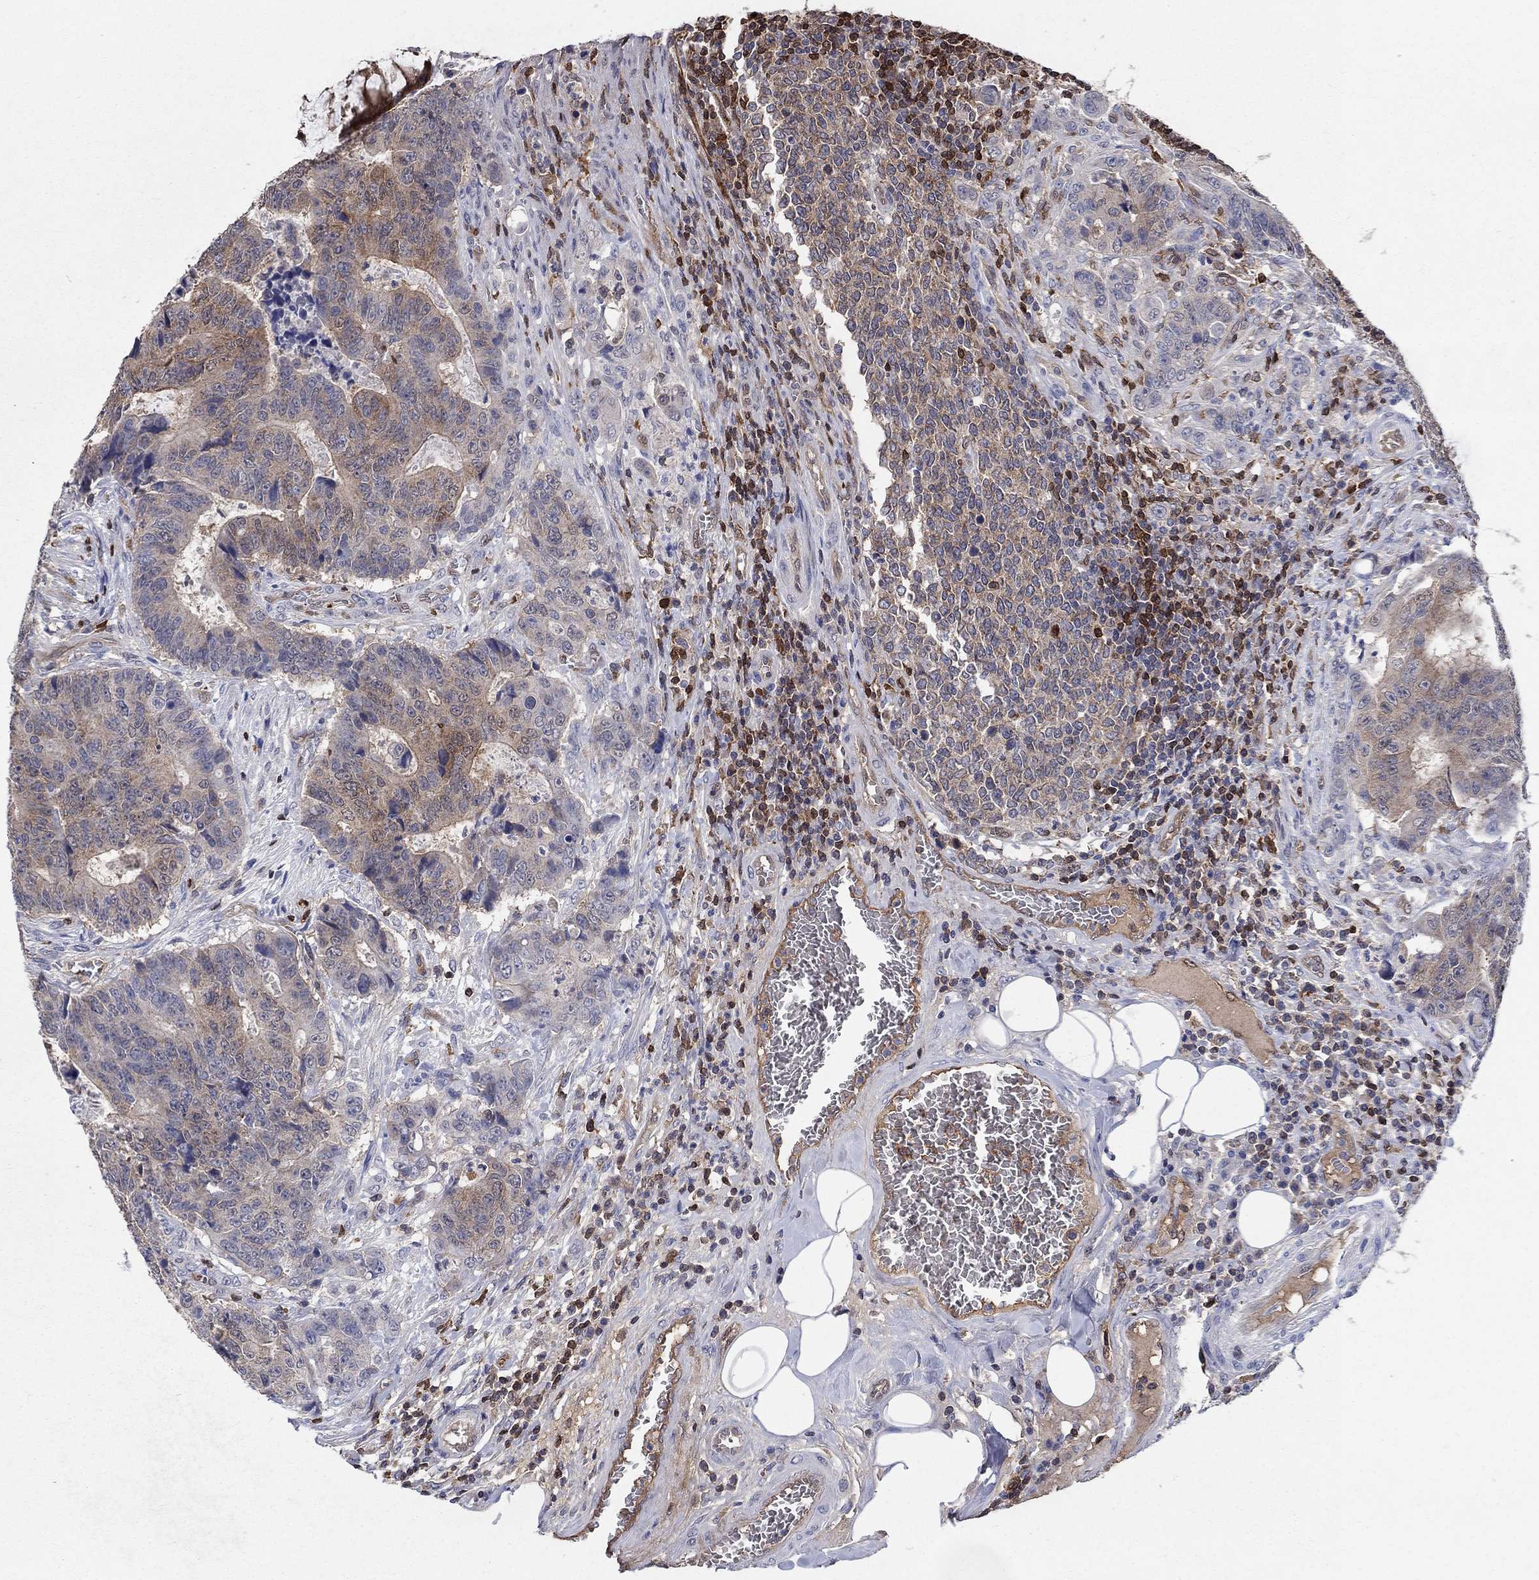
{"staining": {"intensity": "weak", "quantity": "25%-75%", "location": "cytoplasmic/membranous"}, "tissue": "colorectal cancer", "cell_type": "Tumor cells", "image_type": "cancer", "snomed": [{"axis": "morphology", "description": "Adenocarcinoma, NOS"}, {"axis": "topography", "description": "Colon"}], "caption": "Weak cytoplasmic/membranous positivity is seen in approximately 25%-75% of tumor cells in adenocarcinoma (colorectal).", "gene": "AGFG2", "patient": {"sex": "female", "age": 48}}